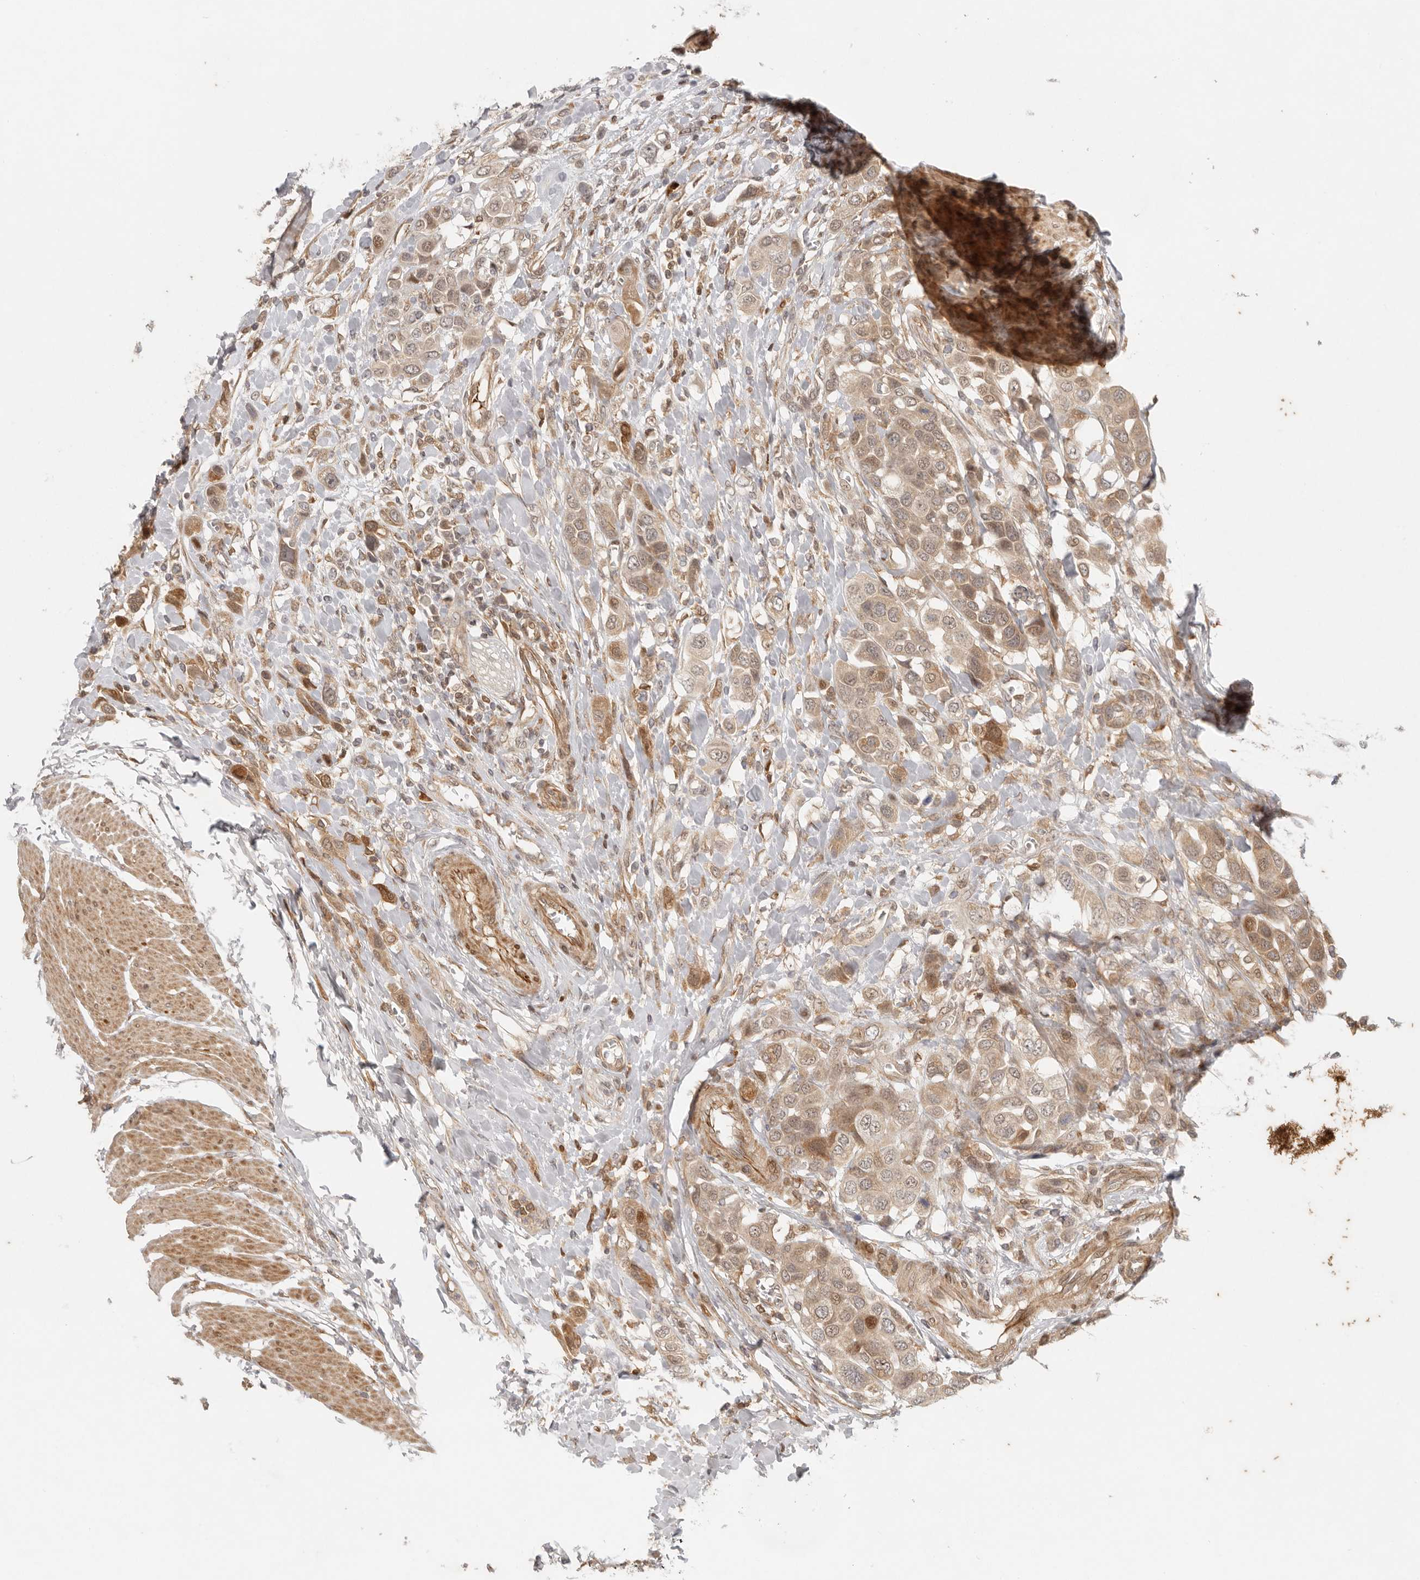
{"staining": {"intensity": "weak", "quantity": ">75%", "location": "cytoplasmic/membranous,nuclear"}, "tissue": "urothelial cancer", "cell_type": "Tumor cells", "image_type": "cancer", "snomed": [{"axis": "morphology", "description": "Urothelial carcinoma, High grade"}, {"axis": "topography", "description": "Urinary bladder"}], "caption": "High-magnification brightfield microscopy of urothelial carcinoma (high-grade) stained with DAB (3,3'-diaminobenzidine) (brown) and counterstained with hematoxylin (blue). tumor cells exhibit weak cytoplasmic/membranous and nuclear positivity is seen in approximately>75% of cells.", "gene": "AHDC1", "patient": {"sex": "male", "age": 50}}